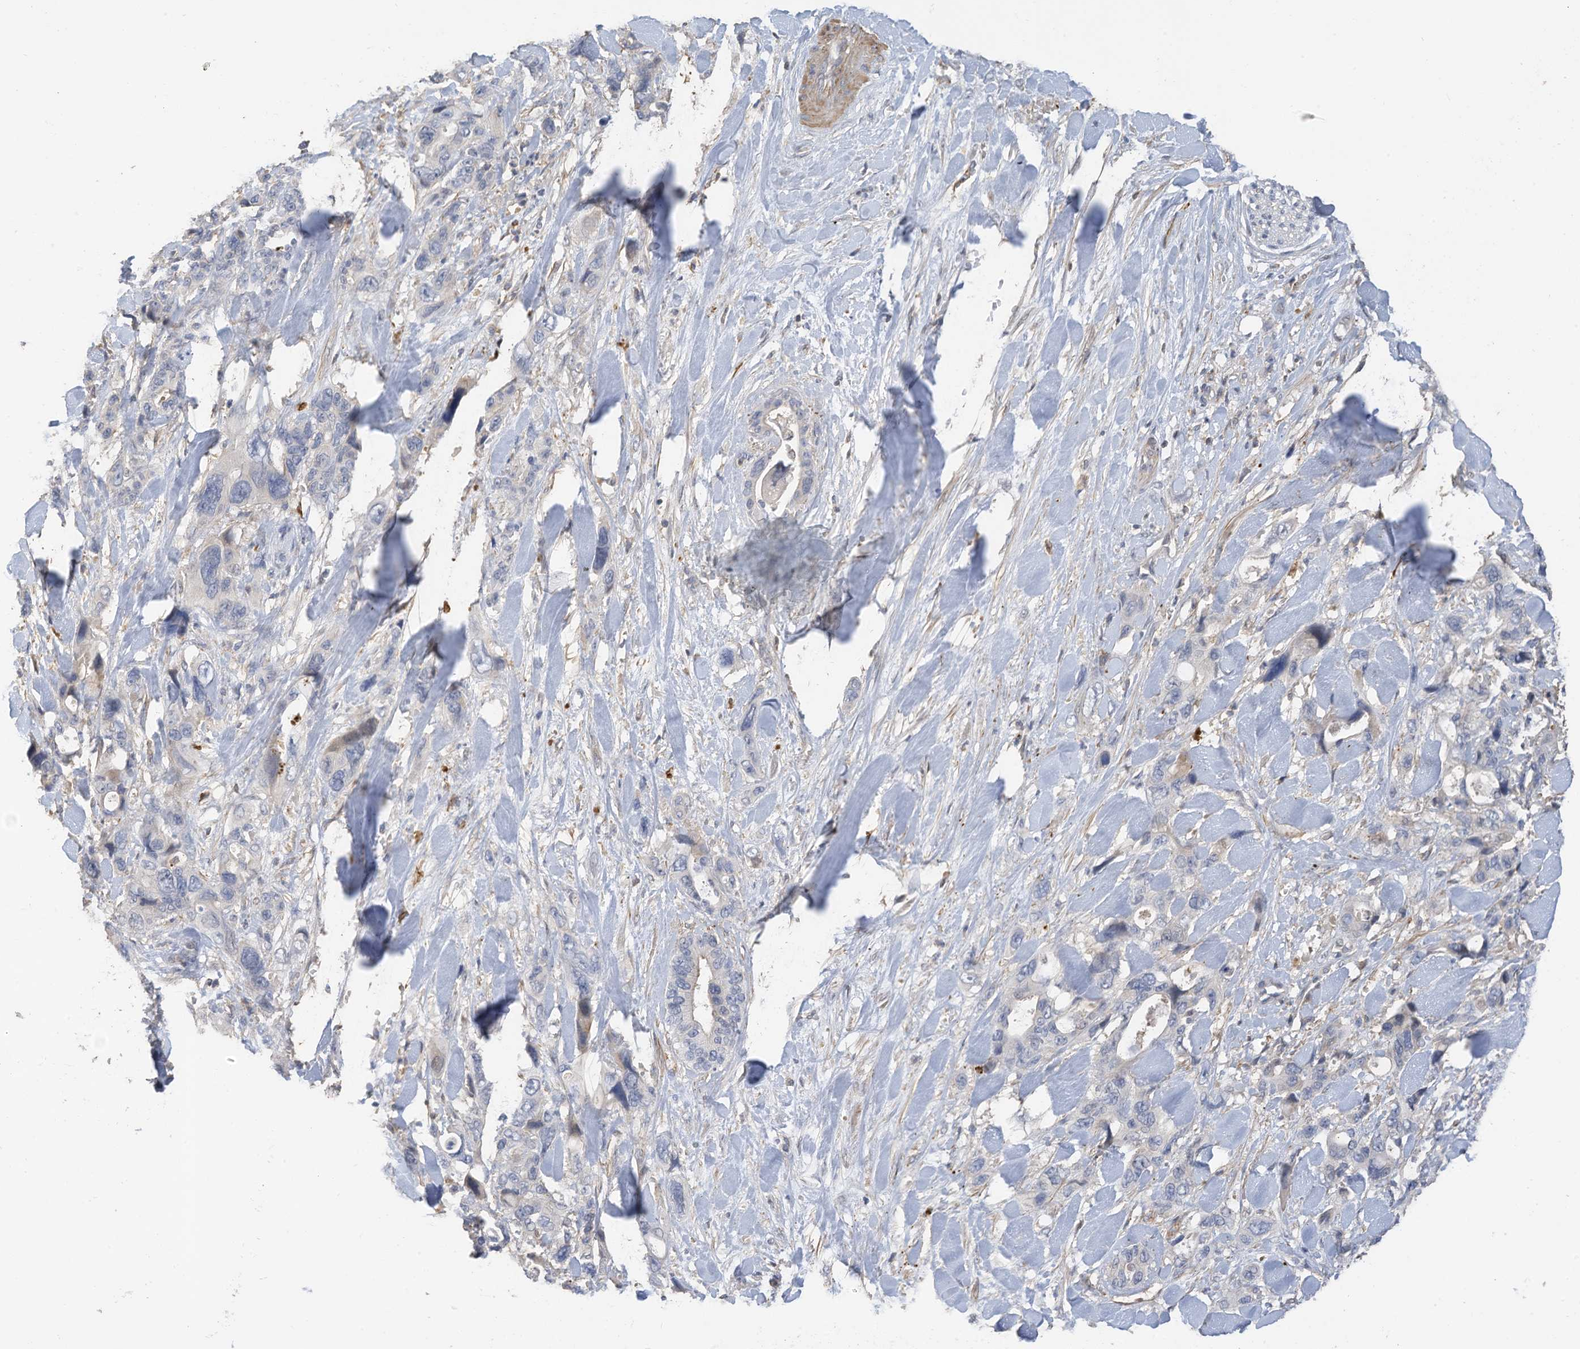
{"staining": {"intensity": "negative", "quantity": "none", "location": "none"}, "tissue": "pancreatic cancer", "cell_type": "Tumor cells", "image_type": "cancer", "snomed": [{"axis": "morphology", "description": "Adenocarcinoma, NOS"}, {"axis": "topography", "description": "Pancreas"}], "caption": "Pancreatic cancer (adenocarcinoma) was stained to show a protein in brown. There is no significant expression in tumor cells.", "gene": "SLFN14", "patient": {"sex": "male", "age": 46}}